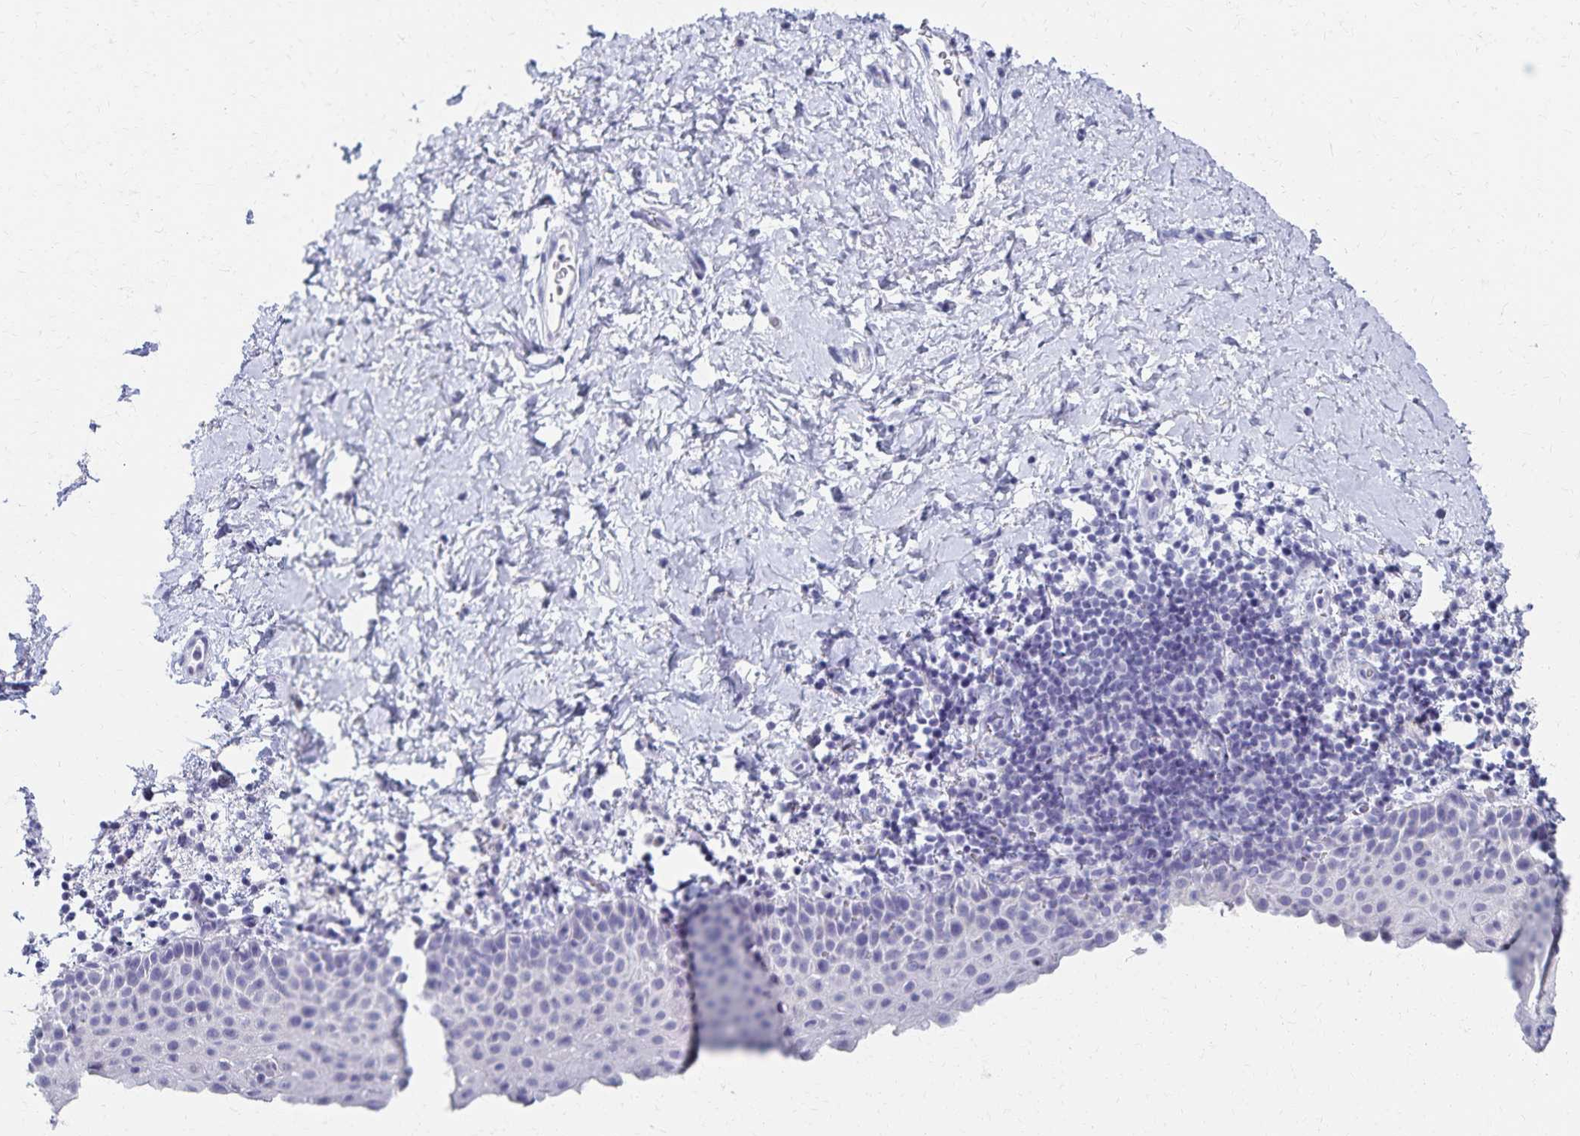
{"staining": {"intensity": "negative", "quantity": "none", "location": "none"}, "tissue": "vagina", "cell_type": "Squamous epithelial cells", "image_type": "normal", "snomed": [{"axis": "morphology", "description": "Normal tissue, NOS"}, {"axis": "topography", "description": "Vagina"}], "caption": "Immunohistochemistry photomicrograph of normal human vagina stained for a protein (brown), which reveals no positivity in squamous epithelial cells. (Immunohistochemistry, brightfield microscopy, high magnification).", "gene": "C2orf50", "patient": {"sex": "female", "age": 61}}